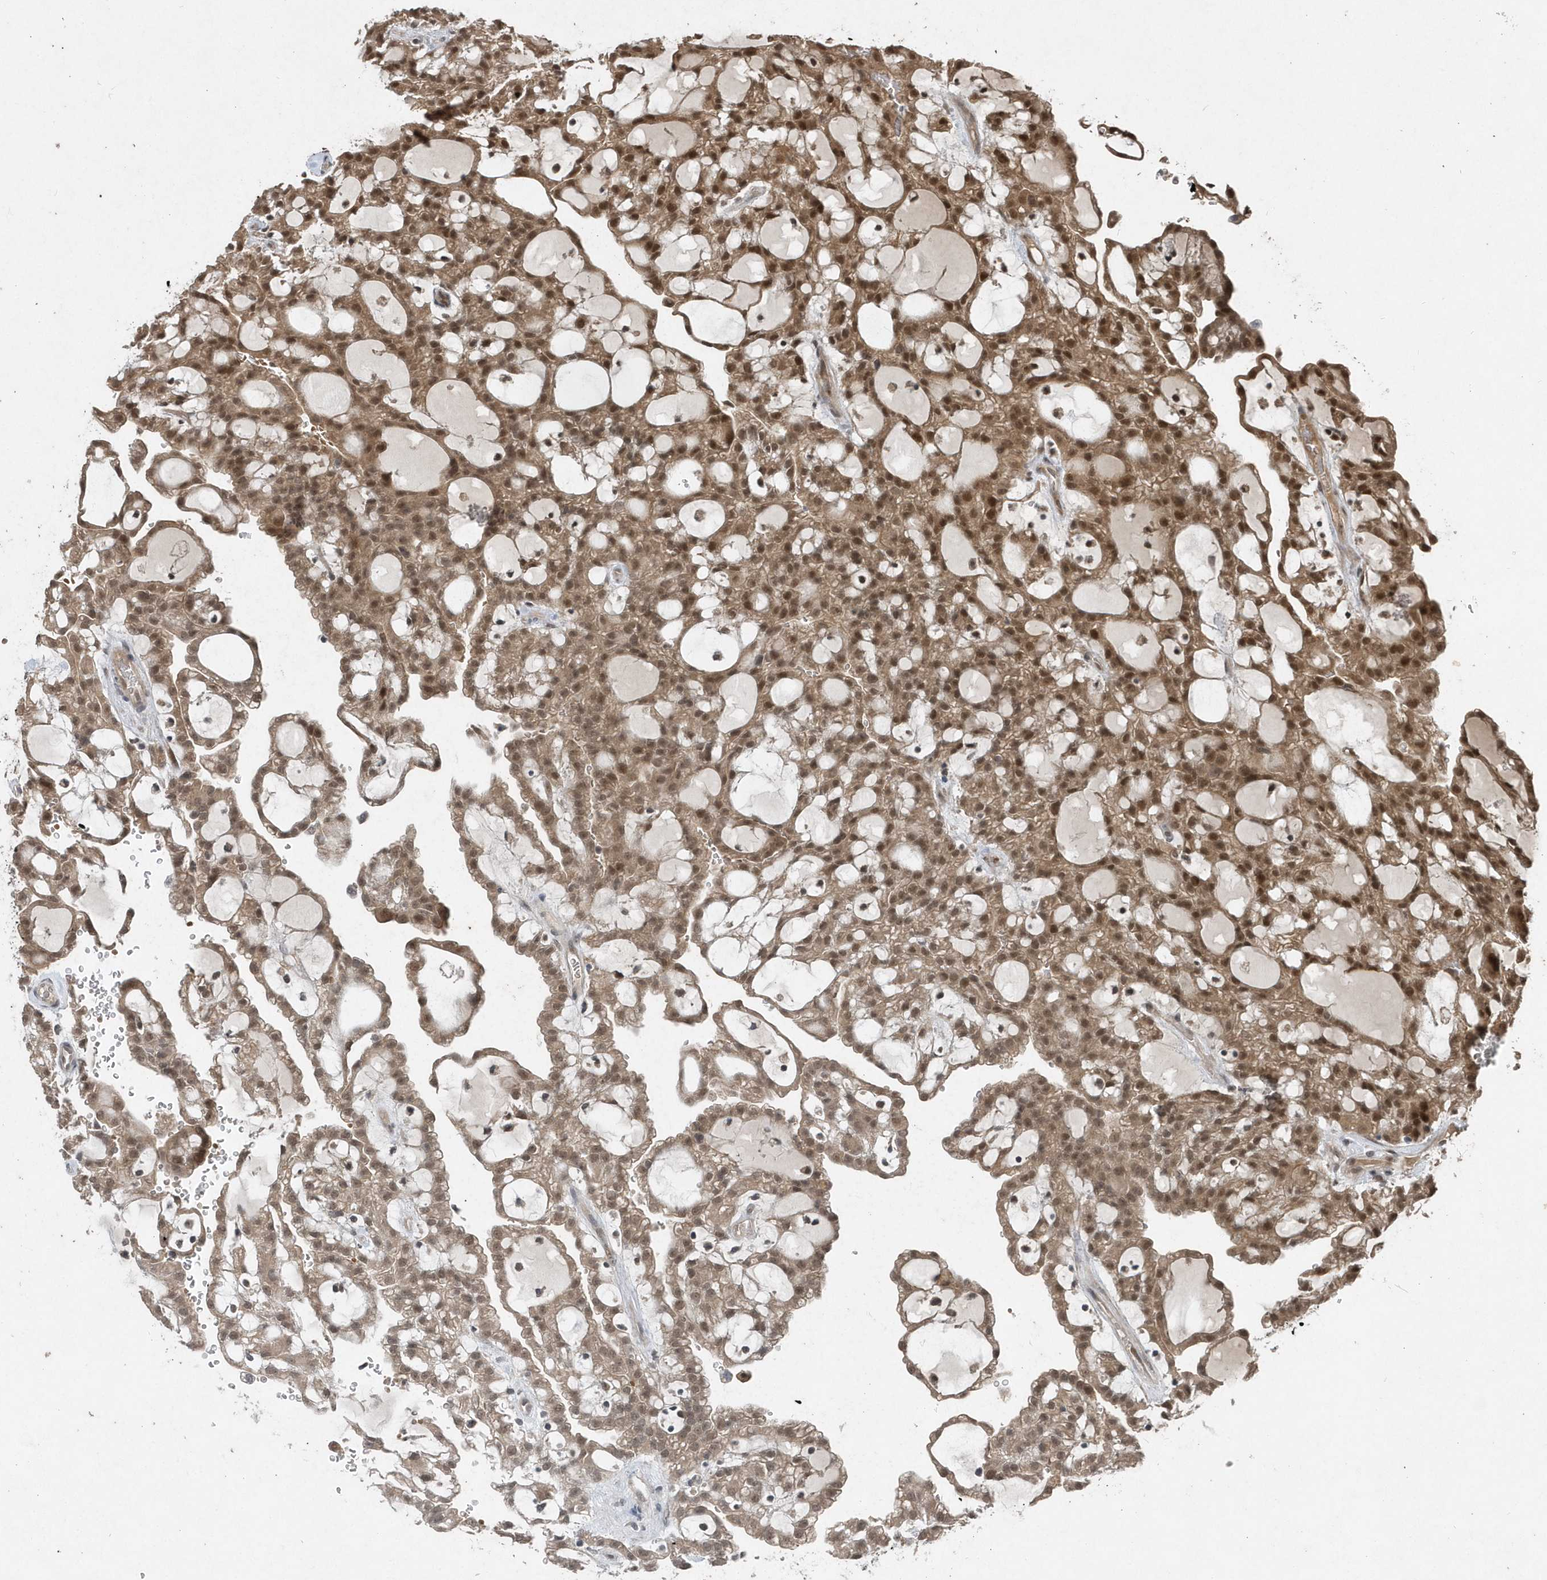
{"staining": {"intensity": "moderate", "quantity": ">75%", "location": "cytoplasmic/membranous,nuclear"}, "tissue": "renal cancer", "cell_type": "Tumor cells", "image_type": "cancer", "snomed": [{"axis": "morphology", "description": "Adenocarcinoma, NOS"}, {"axis": "topography", "description": "Kidney"}], "caption": "Protein staining of renal cancer (adenocarcinoma) tissue demonstrates moderate cytoplasmic/membranous and nuclear positivity in approximately >75% of tumor cells.", "gene": "QTRT2", "patient": {"sex": "male", "age": 63}}